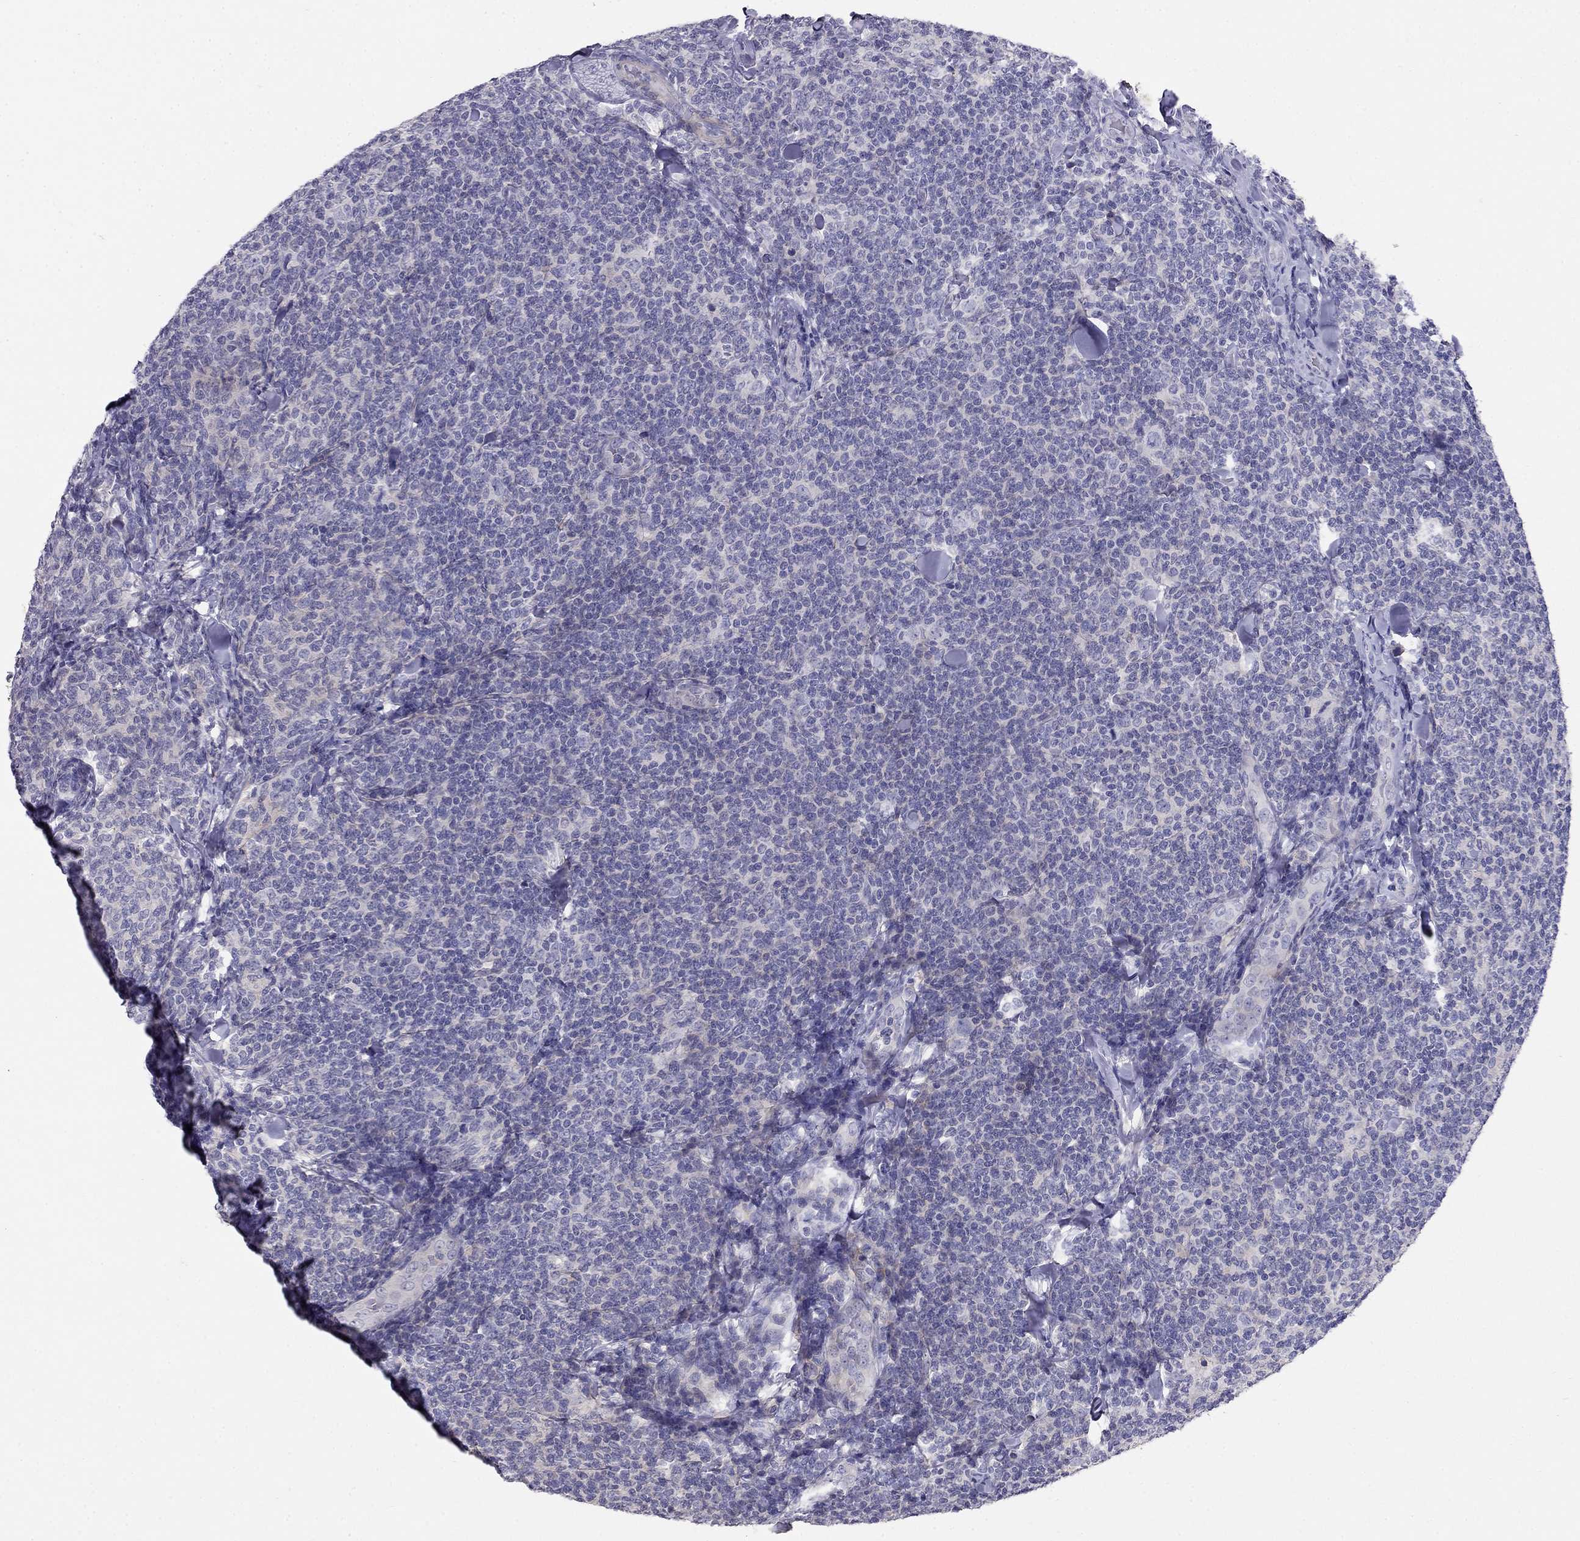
{"staining": {"intensity": "negative", "quantity": "none", "location": "none"}, "tissue": "lymphoma", "cell_type": "Tumor cells", "image_type": "cancer", "snomed": [{"axis": "morphology", "description": "Malignant lymphoma, non-Hodgkin's type, Low grade"}, {"axis": "topography", "description": "Lymph node"}], "caption": "The micrograph exhibits no staining of tumor cells in low-grade malignant lymphoma, non-Hodgkin's type.", "gene": "LY6H", "patient": {"sex": "female", "age": 56}}